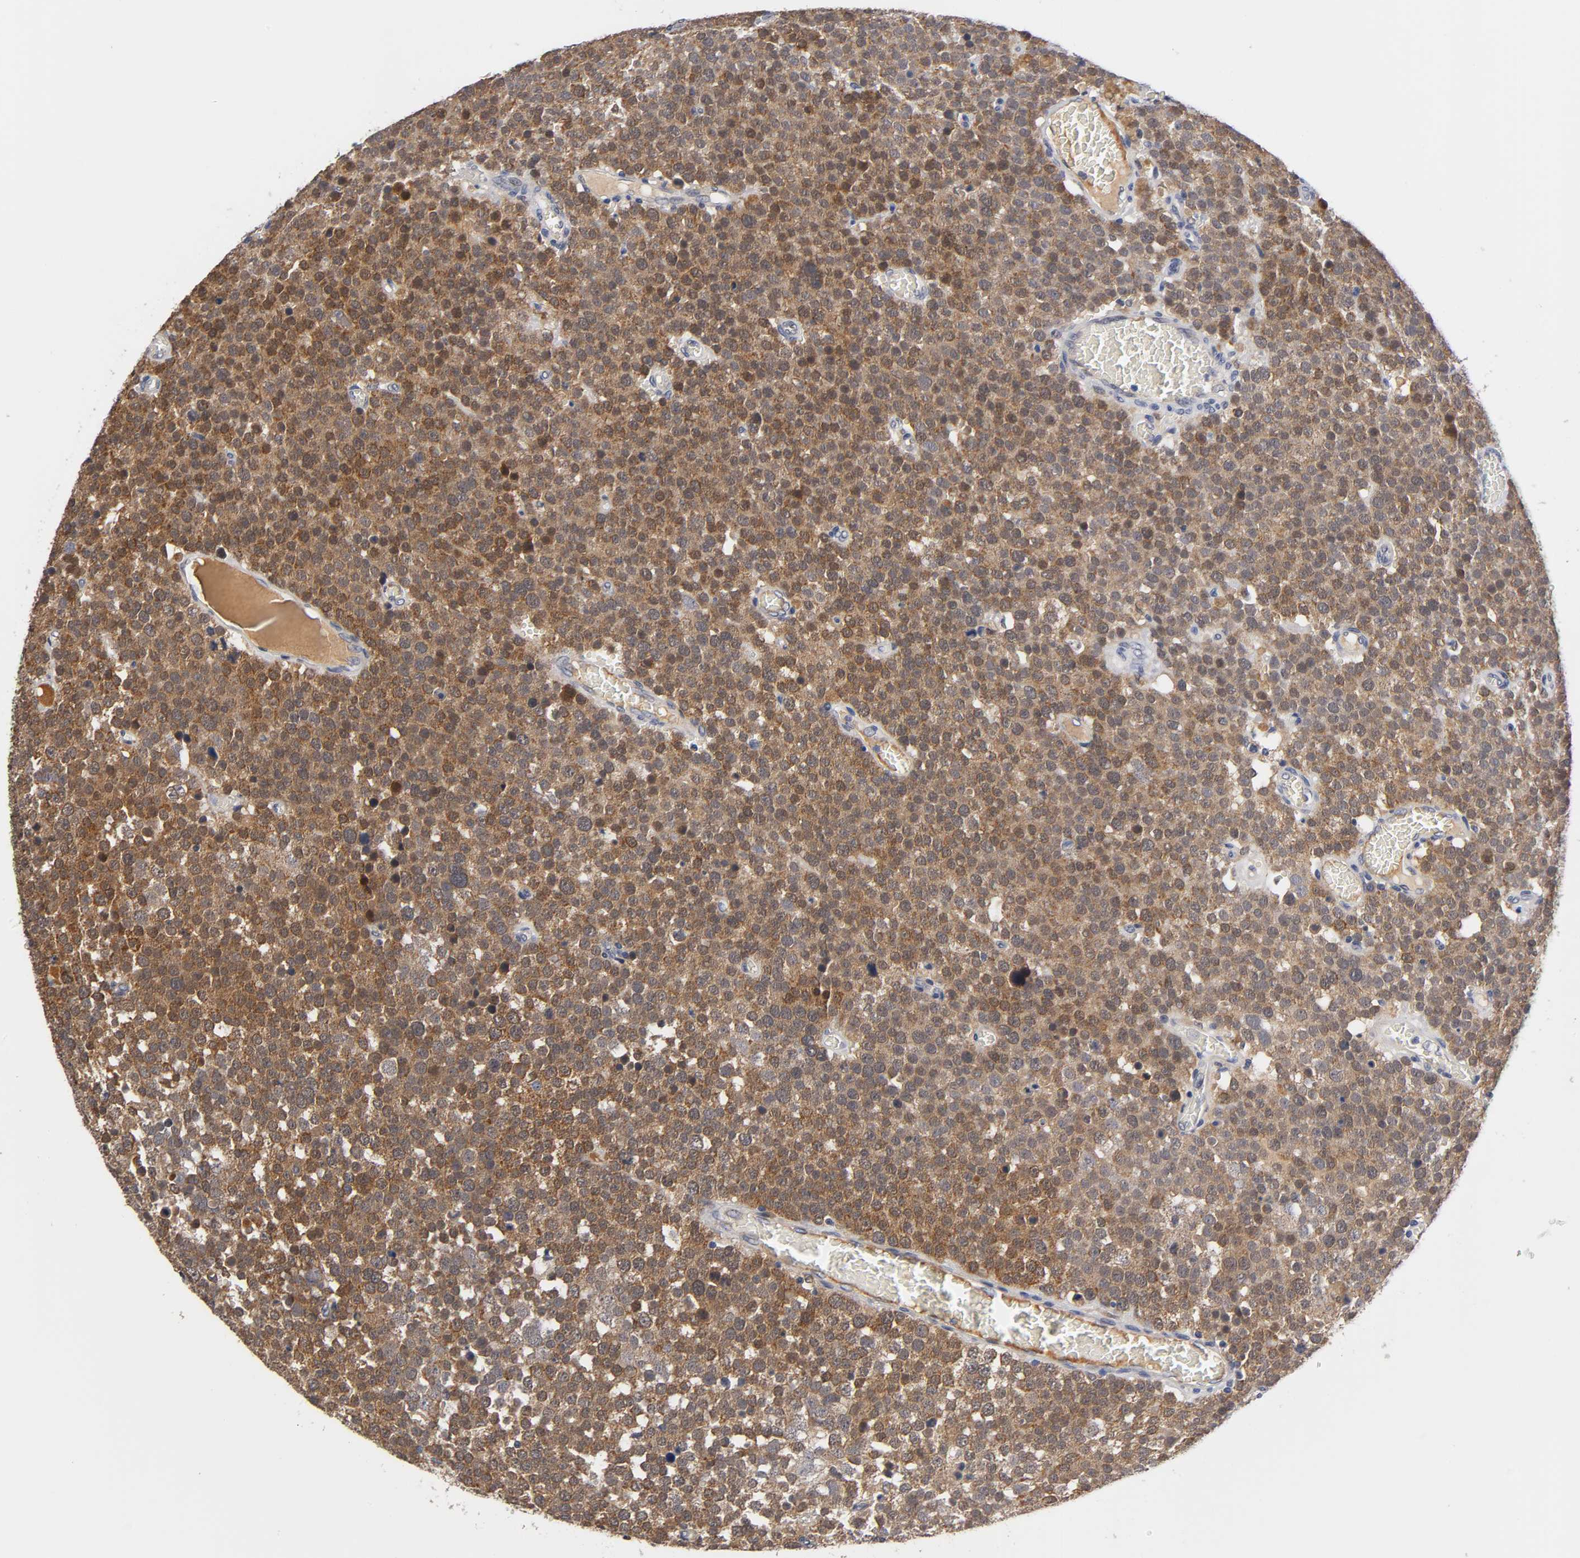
{"staining": {"intensity": "strong", "quantity": ">75%", "location": "cytoplasmic/membranous,nuclear"}, "tissue": "testis cancer", "cell_type": "Tumor cells", "image_type": "cancer", "snomed": [{"axis": "morphology", "description": "Seminoma, NOS"}, {"axis": "topography", "description": "Testis"}], "caption": "Immunohistochemistry (IHC) of human testis cancer reveals high levels of strong cytoplasmic/membranous and nuclear expression in about >75% of tumor cells.", "gene": "GSTZ1", "patient": {"sex": "male", "age": 71}}